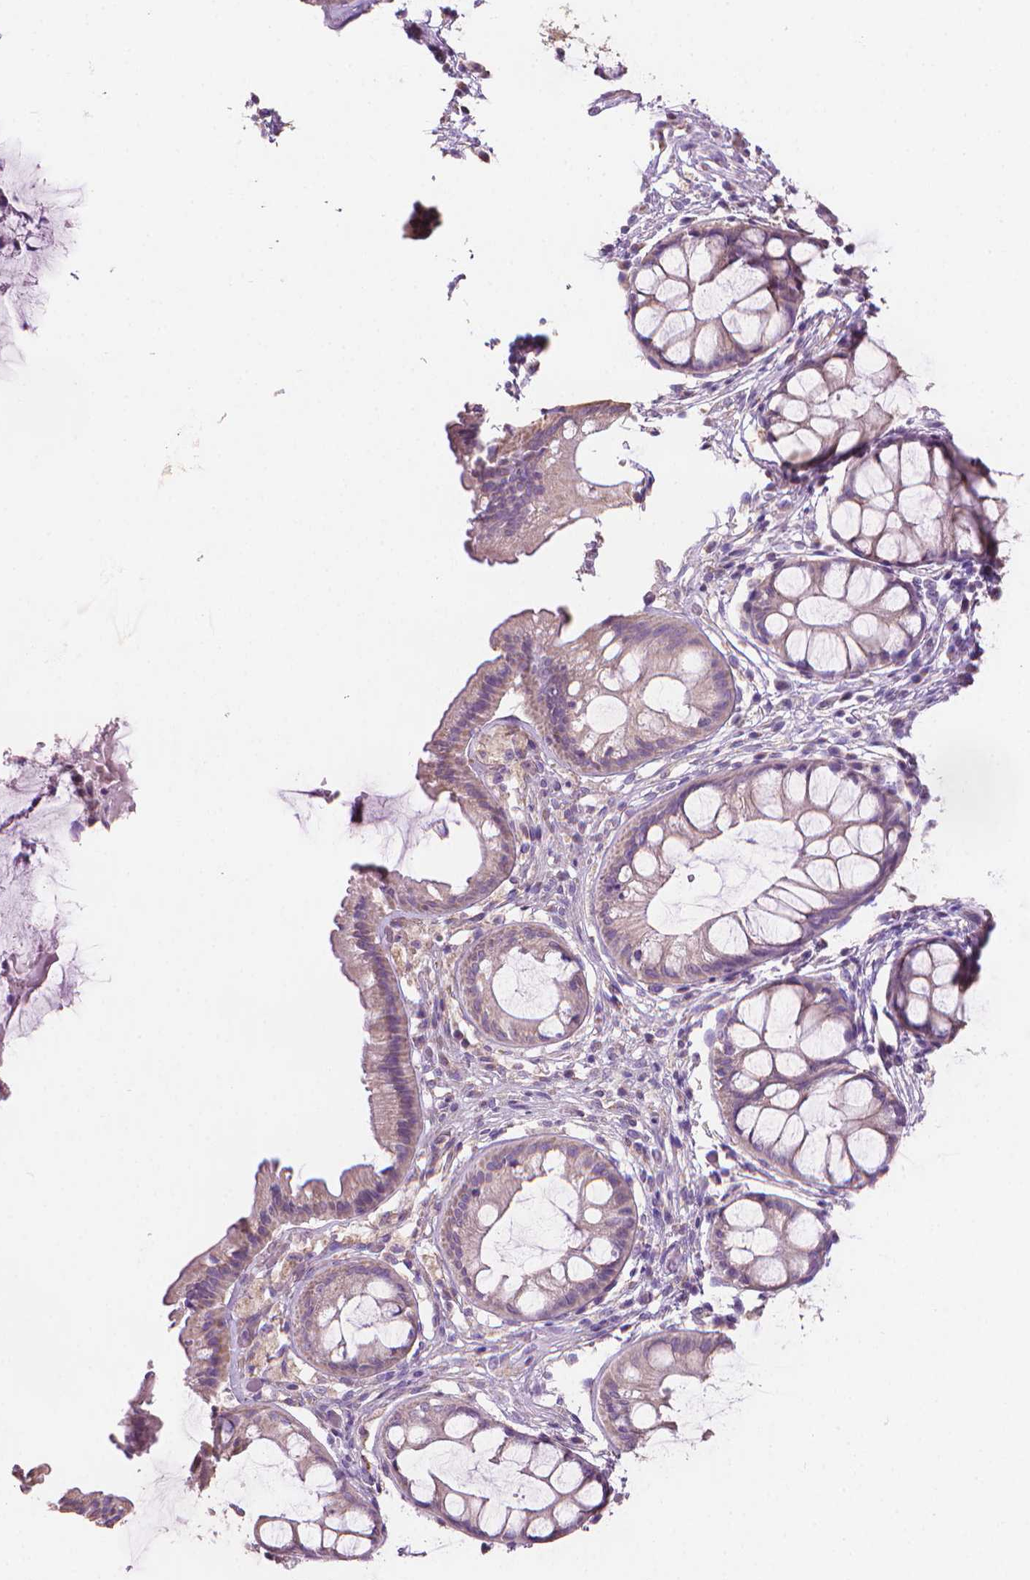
{"staining": {"intensity": "weak", "quantity": "25%-75%", "location": "cytoplasmic/membranous"}, "tissue": "rectum", "cell_type": "Glandular cells", "image_type": "normal", "snomed": [{"axis": "morphology", "description": "Normal tissue, NOS"}, {"axis": "topography", "description": "Rectum"}], "caption": "Glandular cells demonstrate low levels of weak cytoplasmic/membranous staining in approximately 25%-75% of cells in benign human rectum.", "gene": "TTC29", "patient": {"sex": "female", "age": 62}}